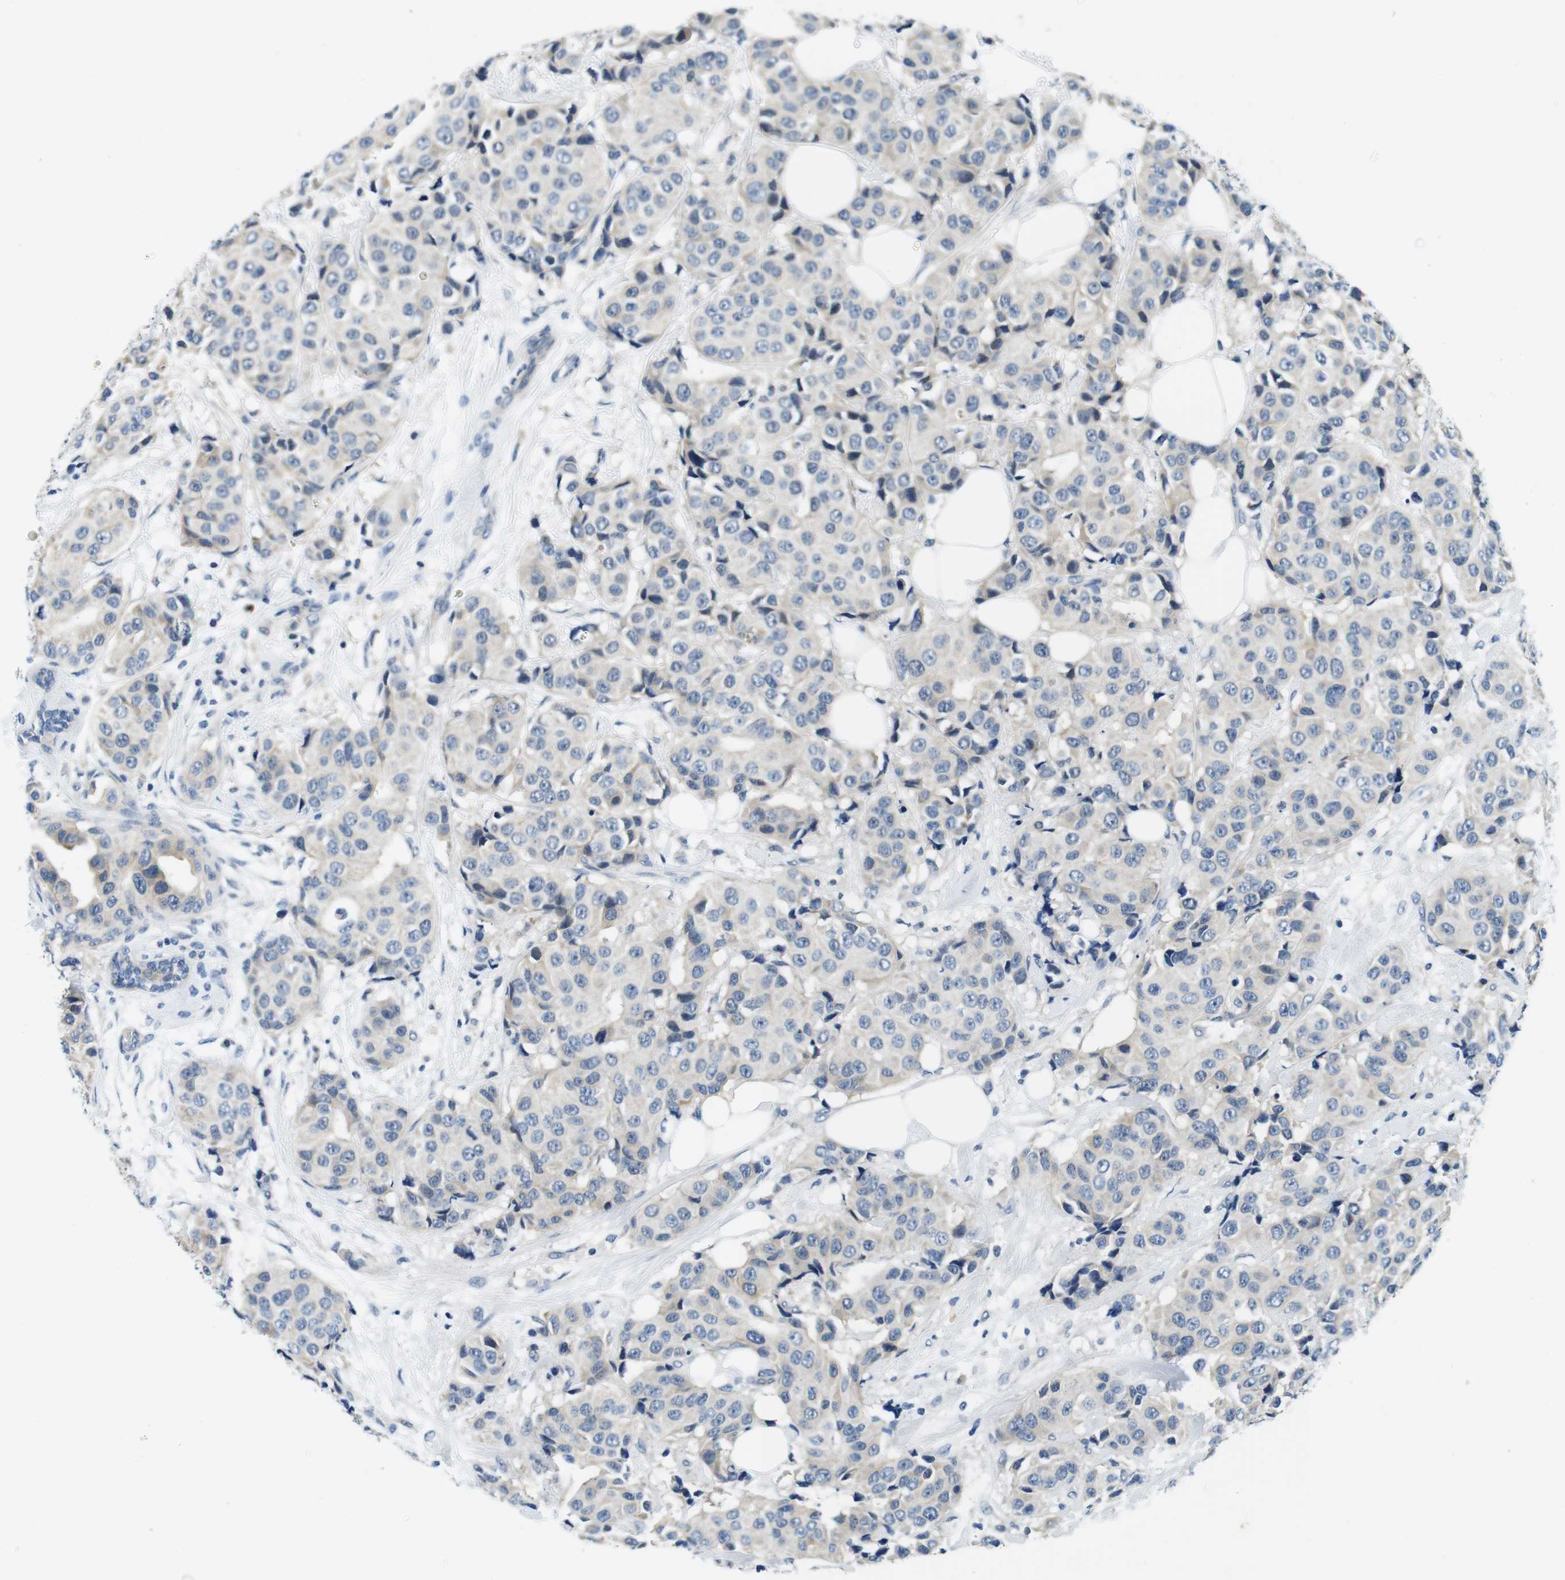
{"staining": {"intensity": "weak", "quantity": "<25%", "location": "cytoplasmic/membranous"}, "tissue": "breast cancer", "cell_type": "Tumor cells", "image_type": "cancer", "snomed": [{"axis": "morphology", "description": "Normal tissue, NOS"}, {"axis": "morphology", "description": "Duct carcinoma"}, {"axis": "topography", "description": "Breast"}], "caption": "The immunohistochemistry (IHC) histopathology image has no significant positivity in tumor cells of breast cancer (invasive ductal carcinoma) tissue.", "gene": "DTNA", "patient": {"sex": "female", "age": 39}}